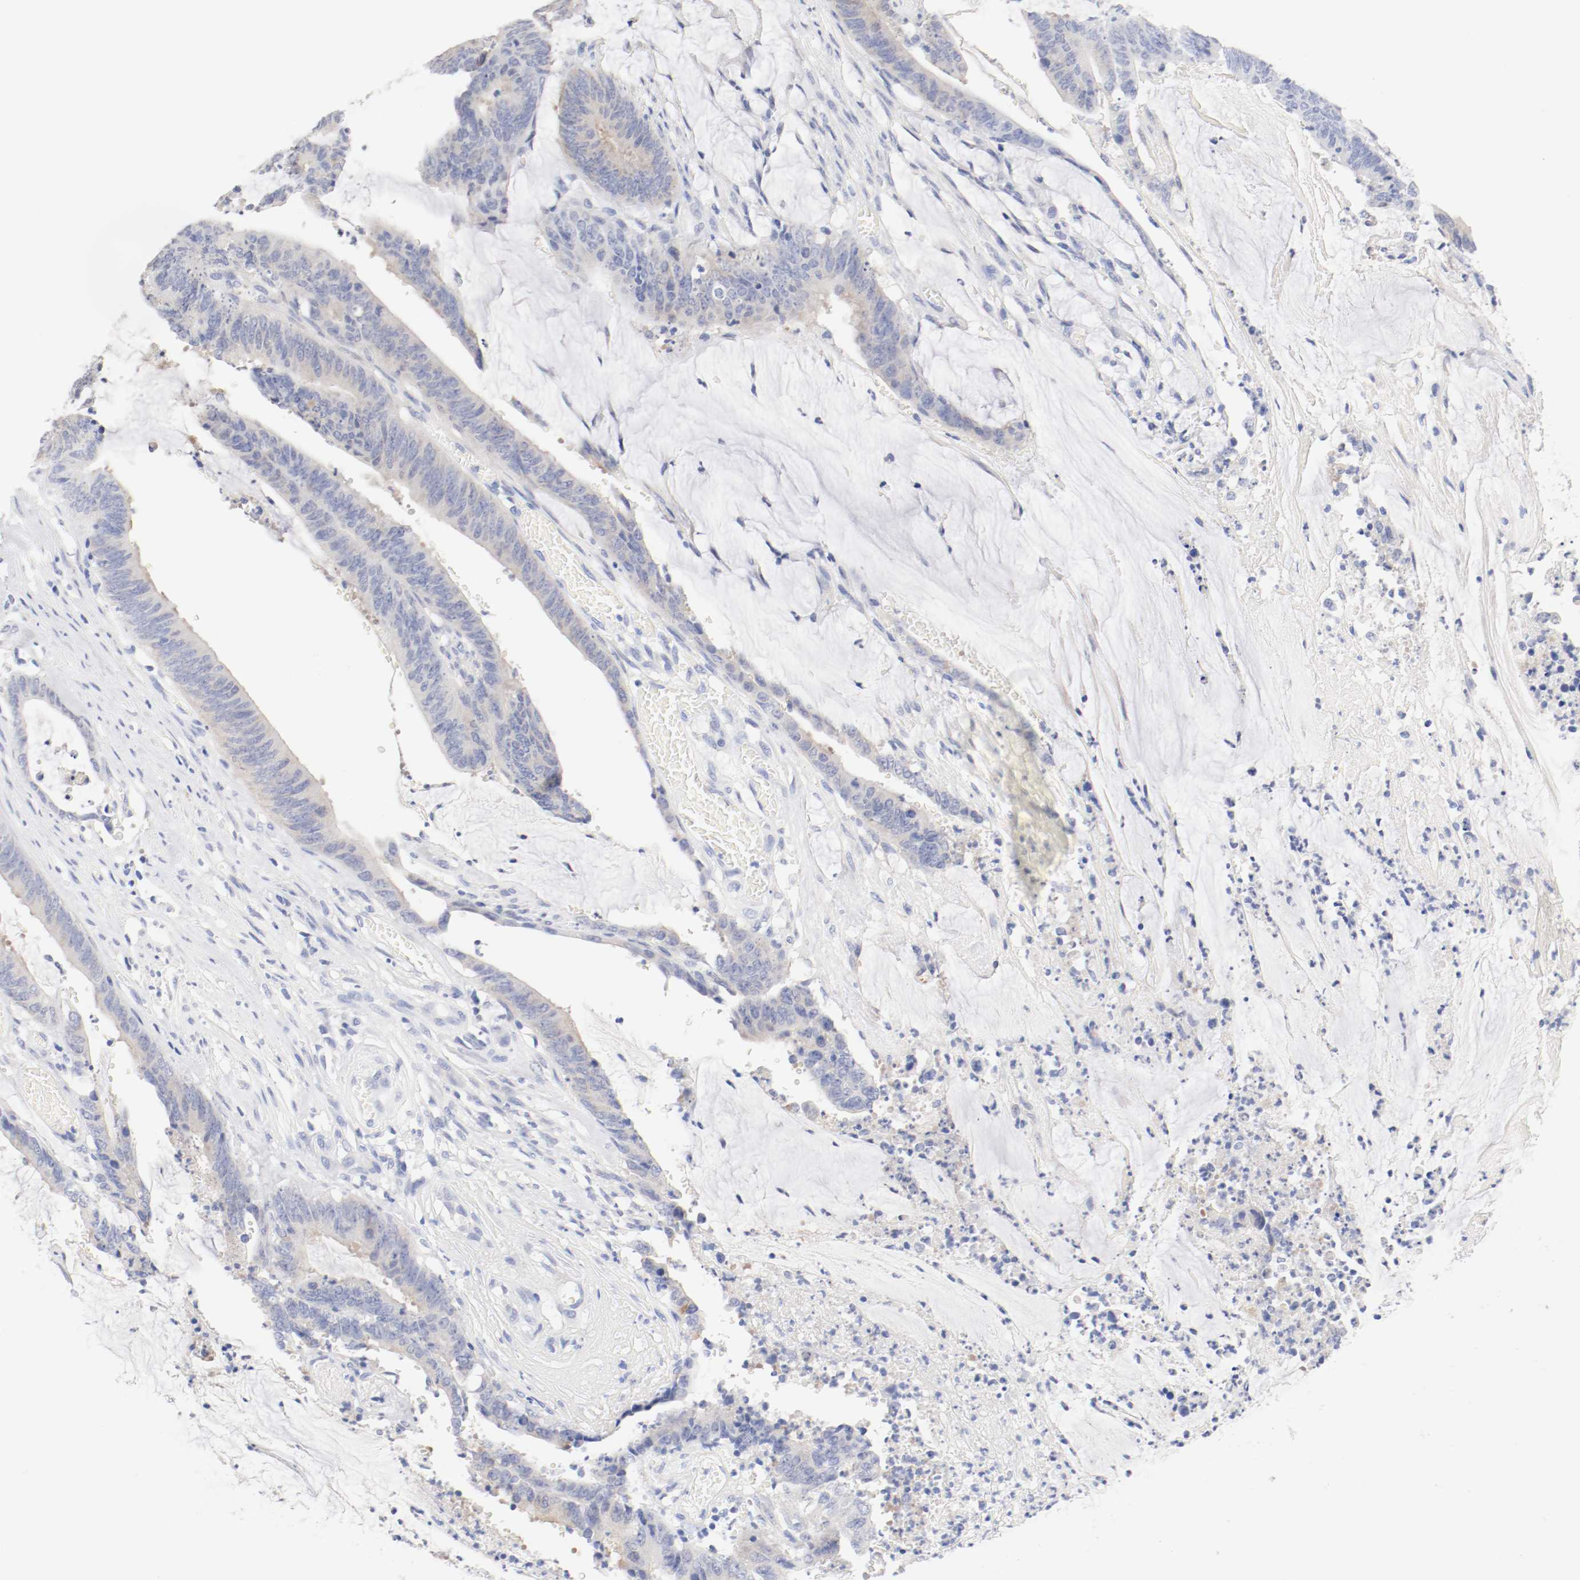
{"staining": {"intensity": "weak", "quantity": "25%-75%", "location": "cytoplasmic/membranous"}, "tissue": "colorectal cancer", "cell_type": "Tumor cells", "image_type": "cancer", "snomed": [{"axis": "morphology", "description": "Adenocarcinoma, NOS"}, {"axis": "topography", "description": "Rectum"}], "caption": "Immunohistochemistry image of neoplastic tissue: colorectal cancer stained using IHC exhibits low levels of weak protein expression localized specifically in the cytoplasmic/membranous of tumor cells, appearing as a cytoplasmic/membranous brown color.", "gene": "HOMER1", "patient": {"sex": "female", "age": 66}}